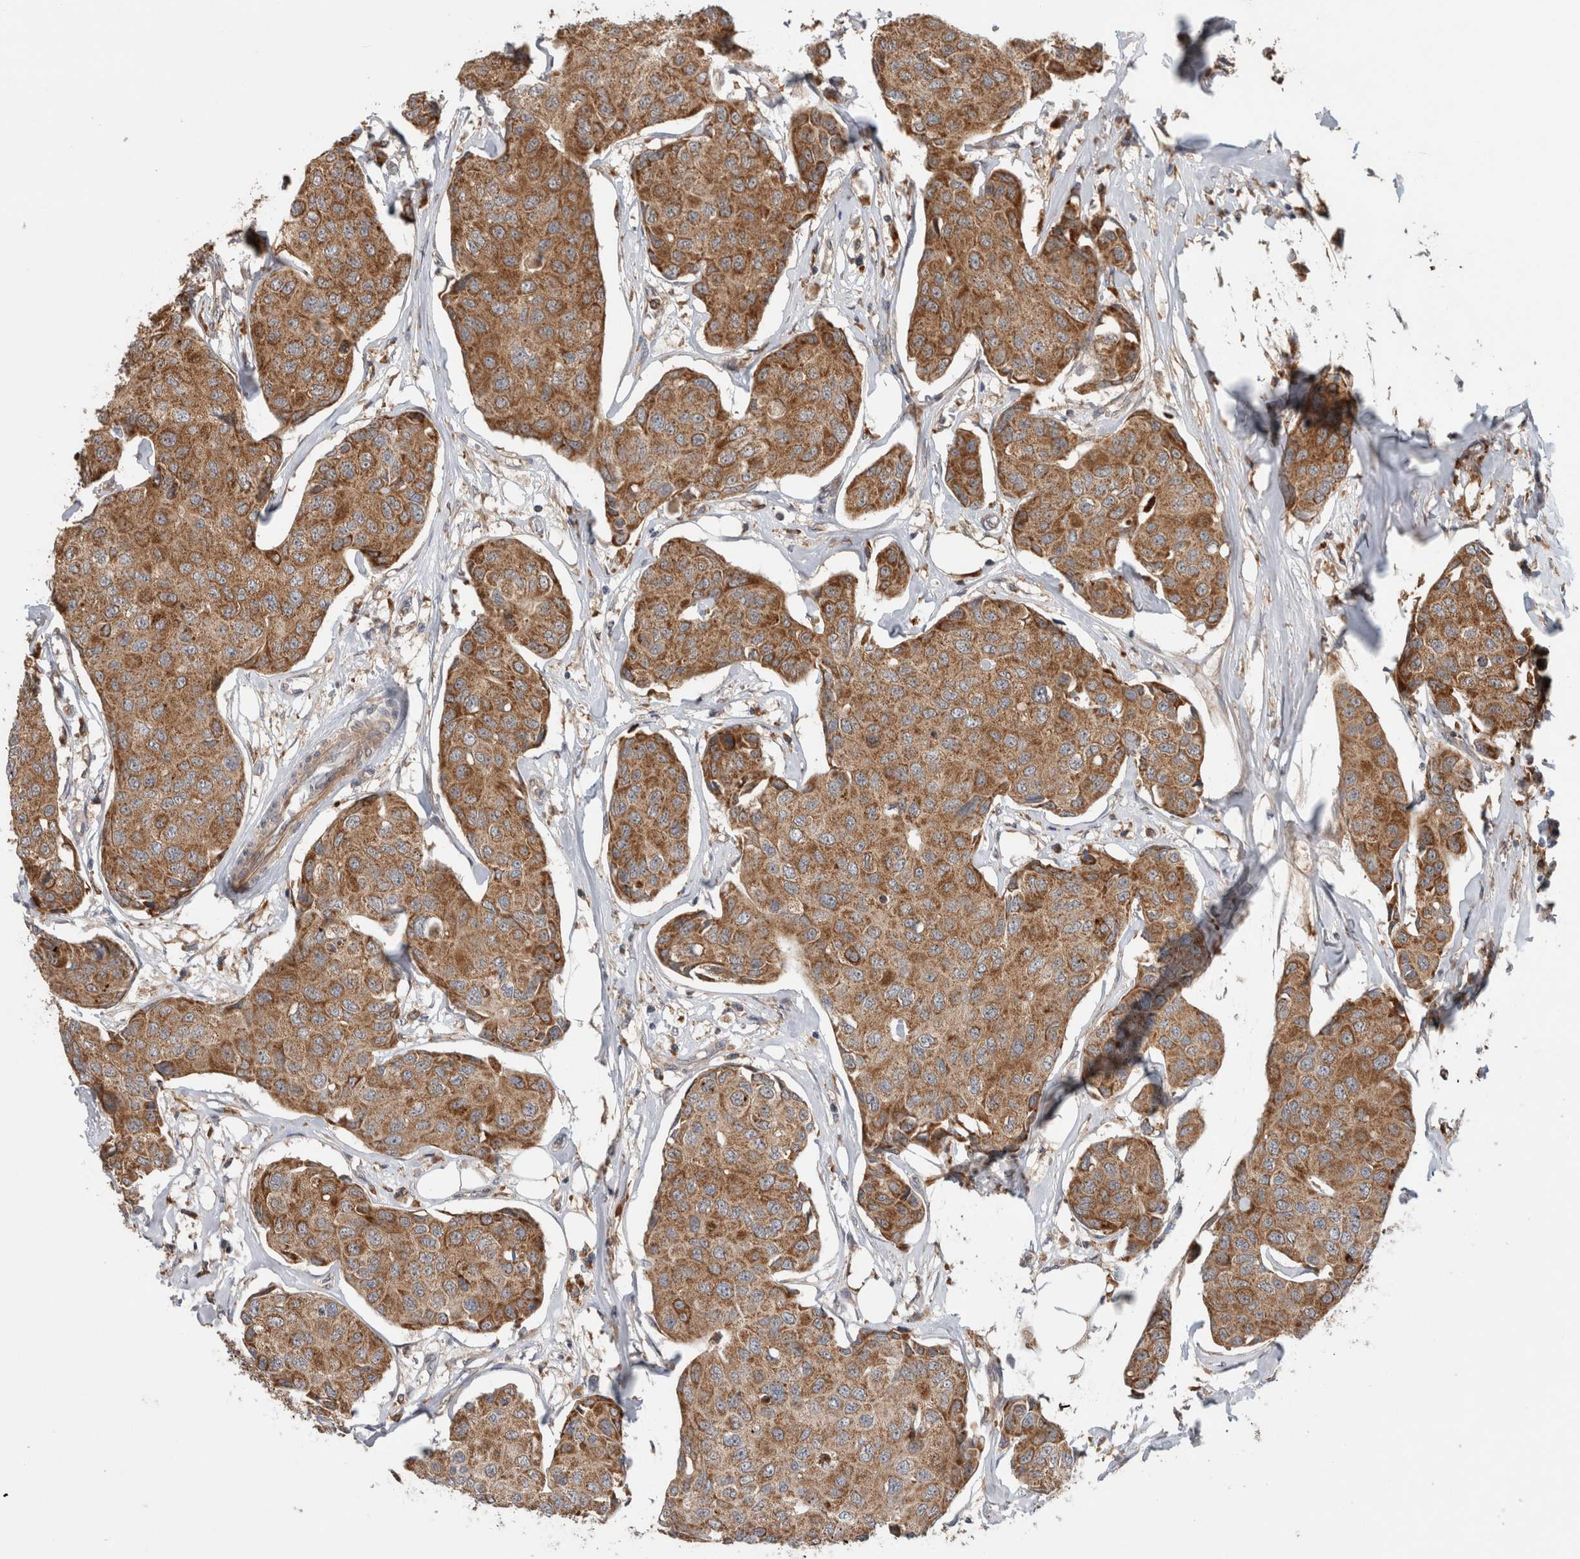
{"staining": {"intensity": "moderate", "quantity": ">75%", "location": "cytoplasmic/membranous"}, "tissue": "breast cancer", "cell_type": "Tumor cells", "image_type": "cancer", "snomed": [{"axis": "morphology", "description": "Duct carcinoma"}, {"axis": "topography", "description": "Breast"}], "caption": "IHC staining of invasive ductal carcinoma (breast), which exhibits medium levels of moderate cytoplasmic/membranous staining in about >75% of tumor cells indicating moderate cytoplasmic/membranous protein expression. The staining was performed using DAB (brown) for protein detection and nuclei were counterstained in hematoxylin (blue).", "gene": "ADGRL3", "patient": {"sex": "female", "age": 80}}